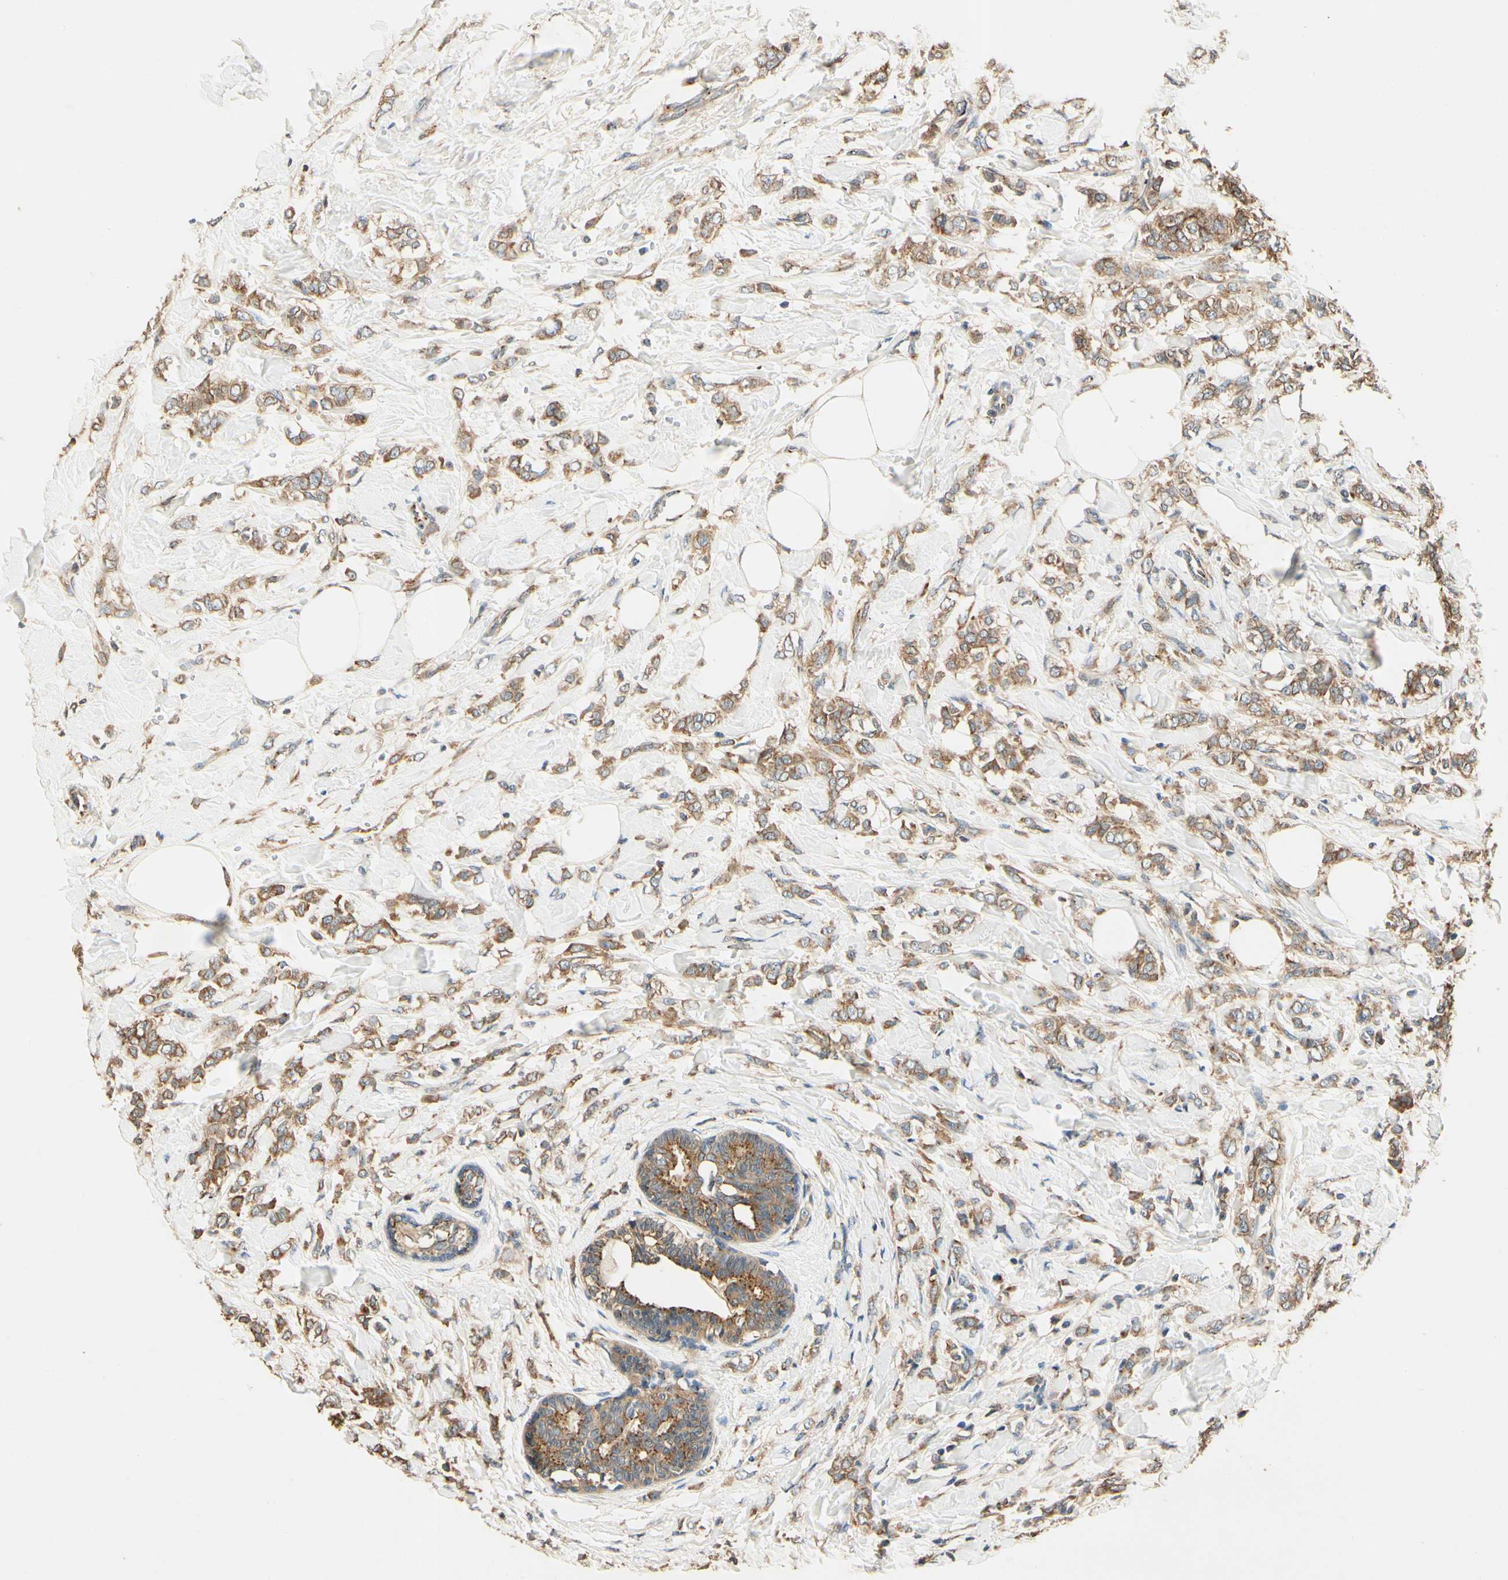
{"staining": {"intensity": "moderate", "quantity": ">75%", "location": "cytoplasmic/membranous"}, "tissue": "breast cancer", "cell_type": "Tumor cells", "image_type": "cancer", "snomed": [{"axis": "morphology", "description": "Lobular carcinoma, in situ"}, {"axis": "morphology", "description": "Lobular carcinoma"}, {"axis": "topography", "description": "Breast"}], "caption": "Immunohistochemical staining of human breast cancer reveals moderate cytoplasmic/membranous protein expression in approximately >75% of tumor cells. (DAB (3,3'-diaminobenzidine) IHC with brightfield microscopy, high magnification).", "gene": "AKAP9", "patient": {"sex": "female", "age": 41}}